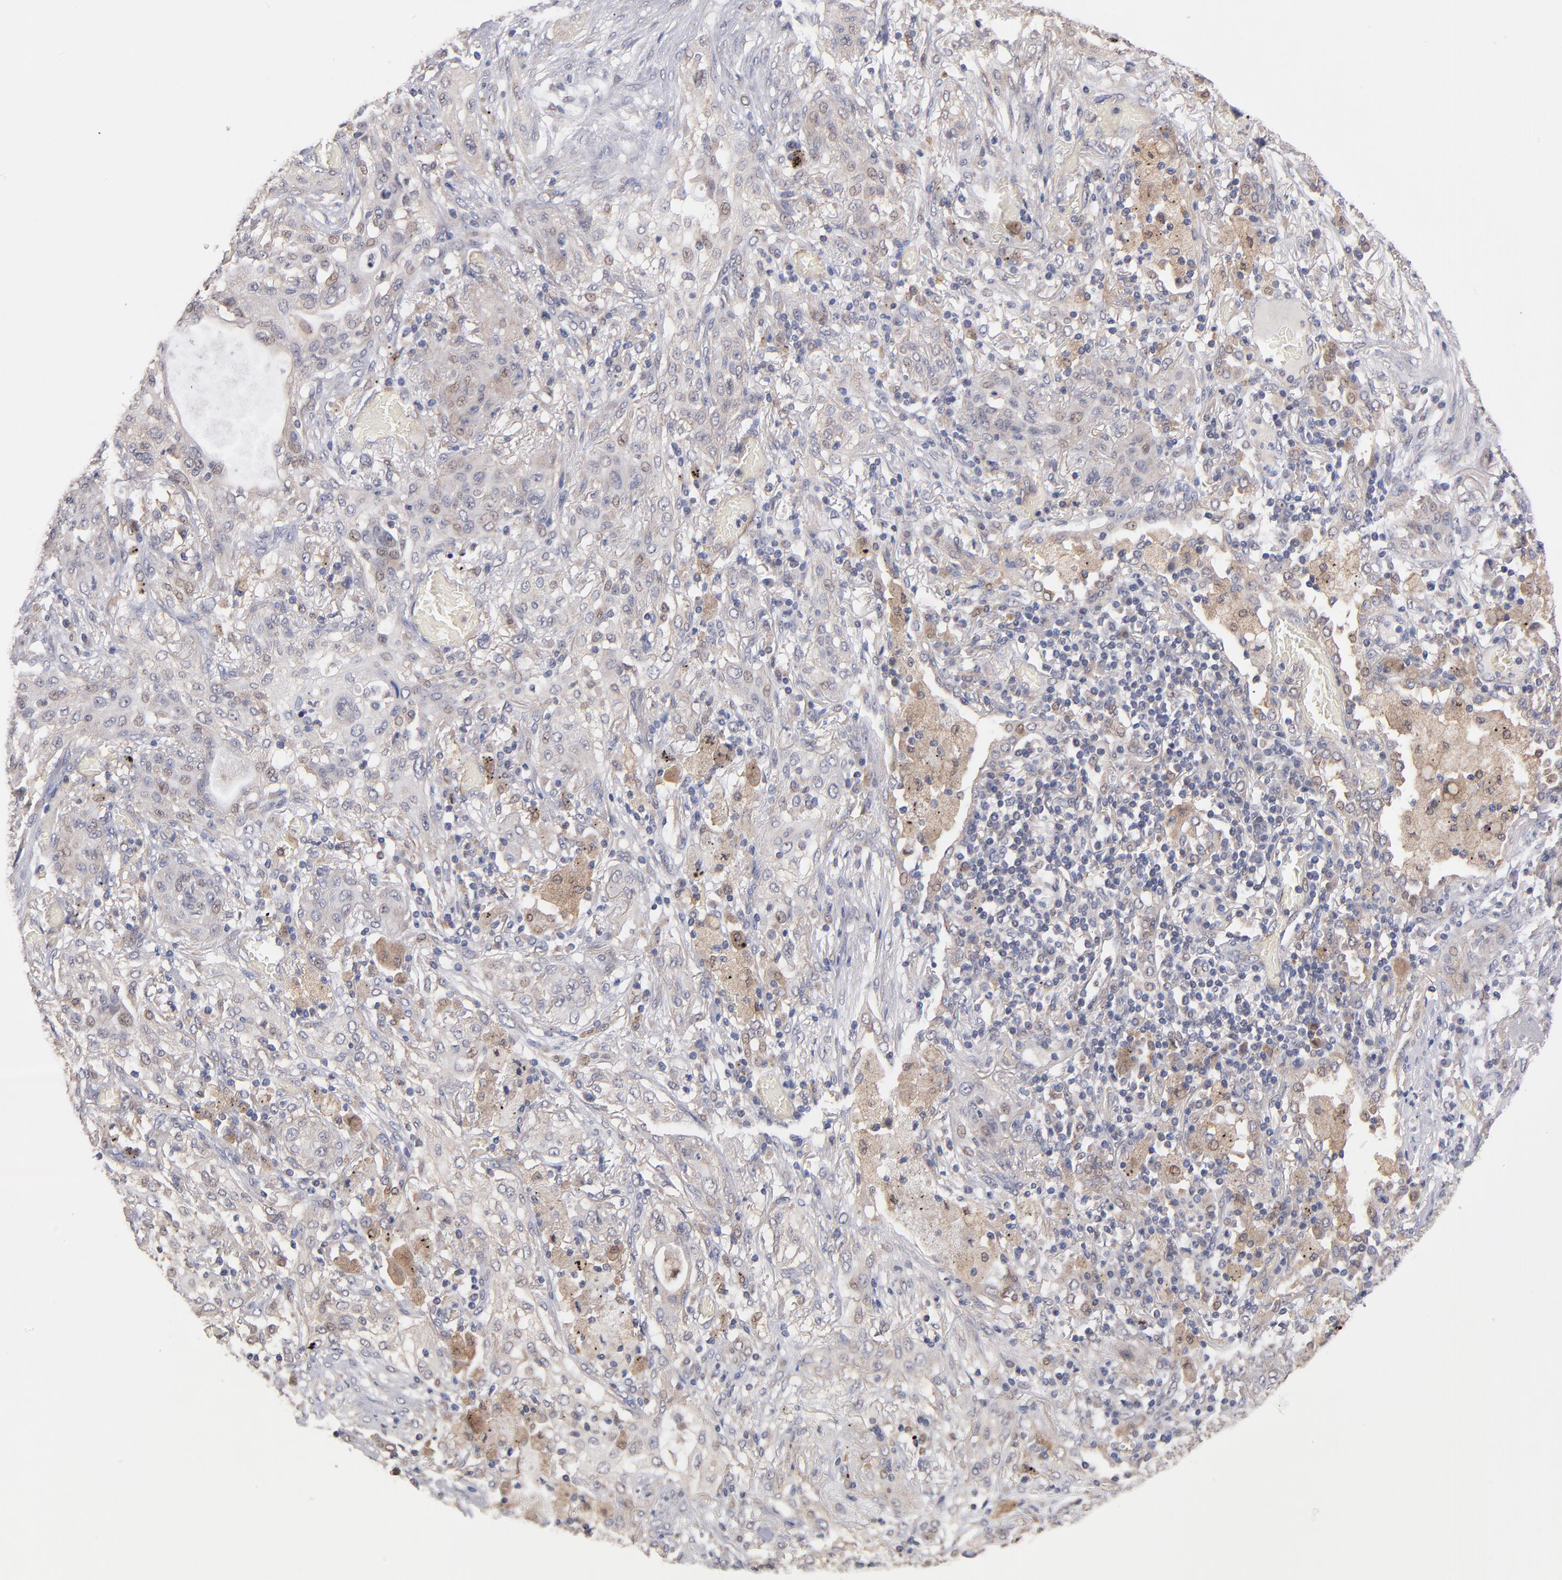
{"staining": {"intensity": "weak", "quantity": "<25%", "location": "nuclear"}, "tissue": "lung cancer", "cell_type": "Tumor cells", "image_type": "cancer", "snomed": [{"axis": "morphology", "description": "Squamous cell carcinoma, NOS"}, {"axis": "topography", "description": "Lung"}], "caption": "An IHC image of lung cancer (squamous cell carcinoma) is shown. There is no staining in tumor cells of lung cancer (squamous cell carcinoma).", "gene": "GMFG", "patient": {"sex": "female", "age": 47}}